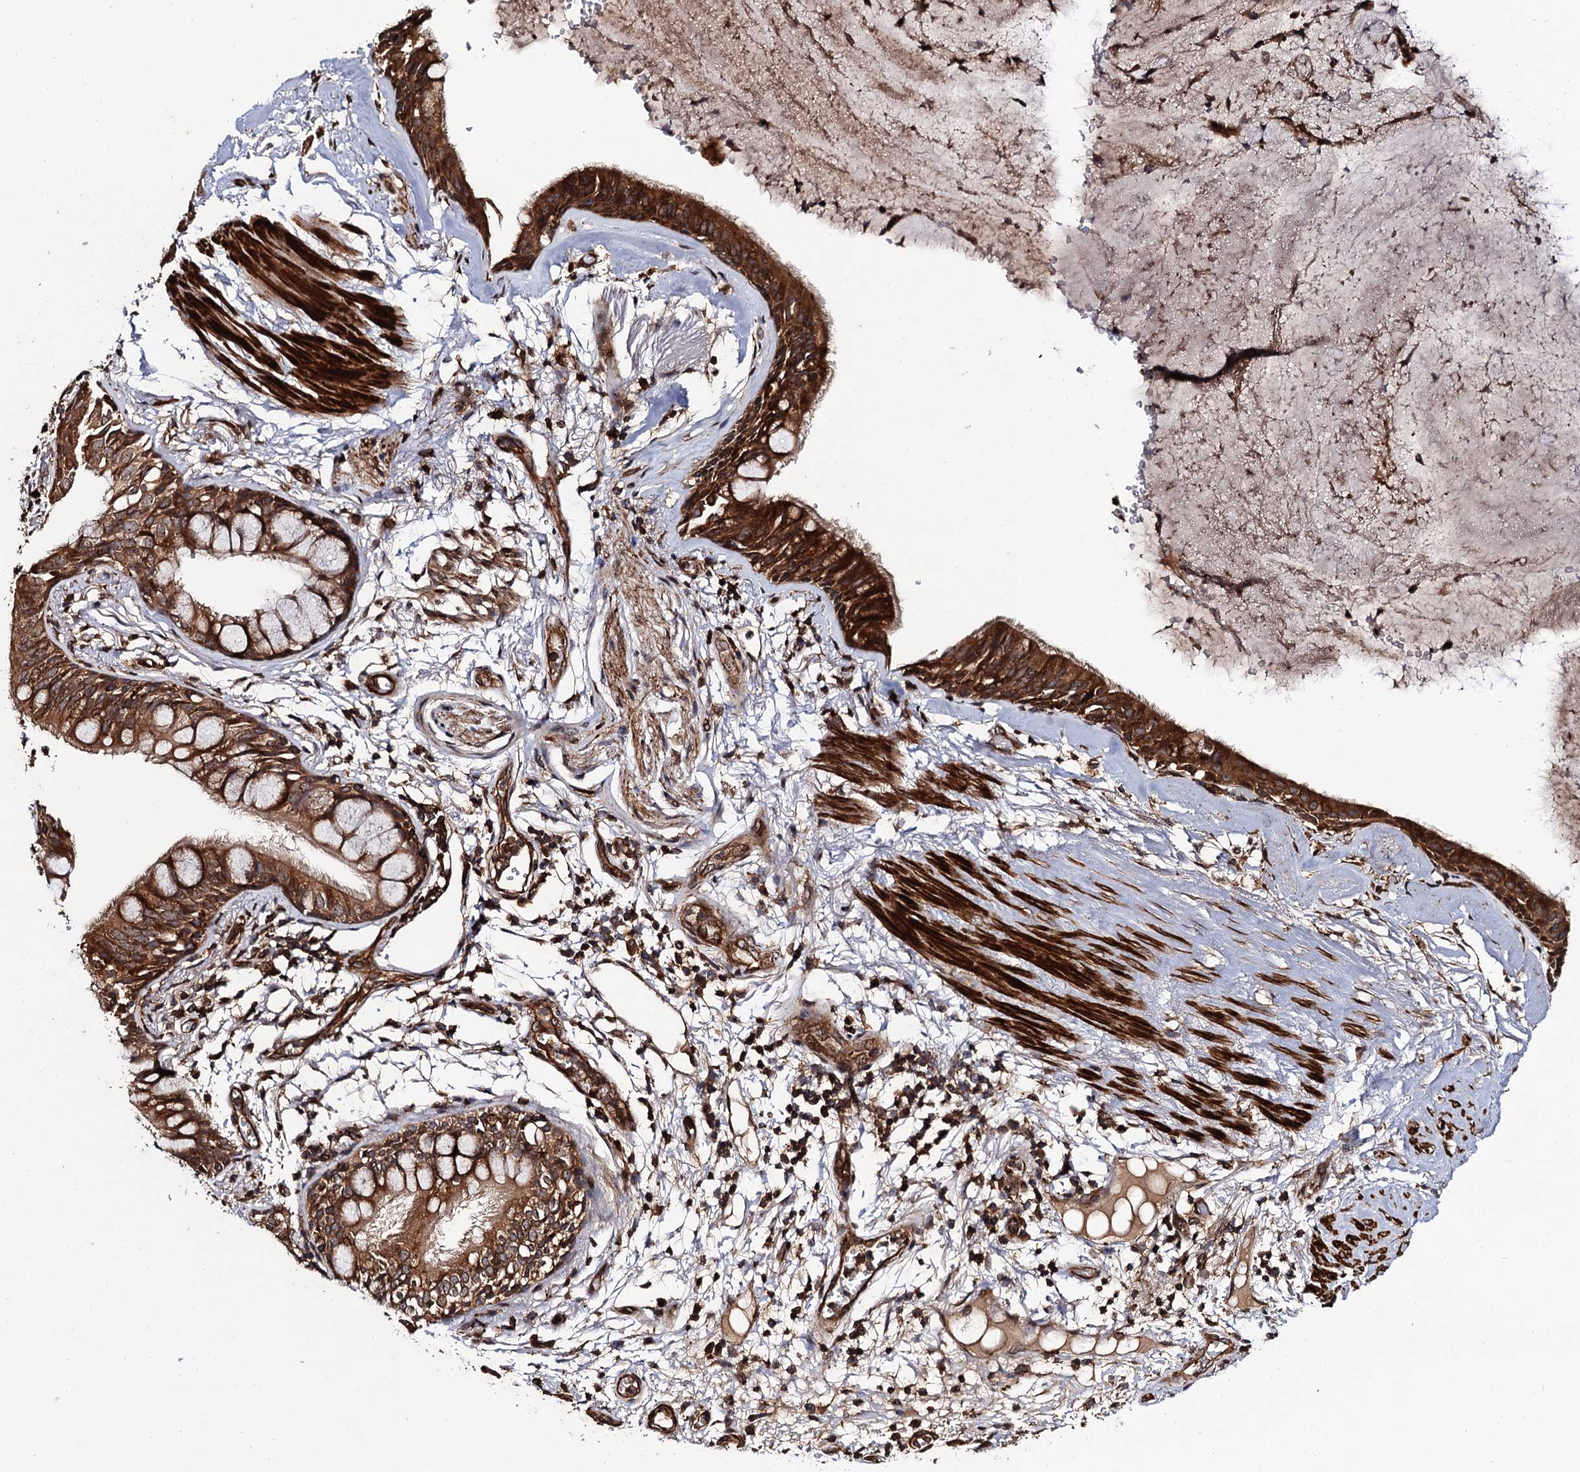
{"staining": {"intensity": "negative", "quantity": "none", "location": "none"}, "tissue": "adipose tissue", "cell_type": "Adipocytes", "image_type": "normal", "snomed": [{"axis": "morphology", "description": "Normal tissue, NOS"}, {"axis": "topography", "description": "Cartilage tissue"}], "caption": "Immunohistochemical staining of unremarkable adipose tissue exhibits no significant positivity in adipocytes. Nuclei are stained in blue.", "gene": "BORA", "patient": {"sex": "female", "age": 63}}